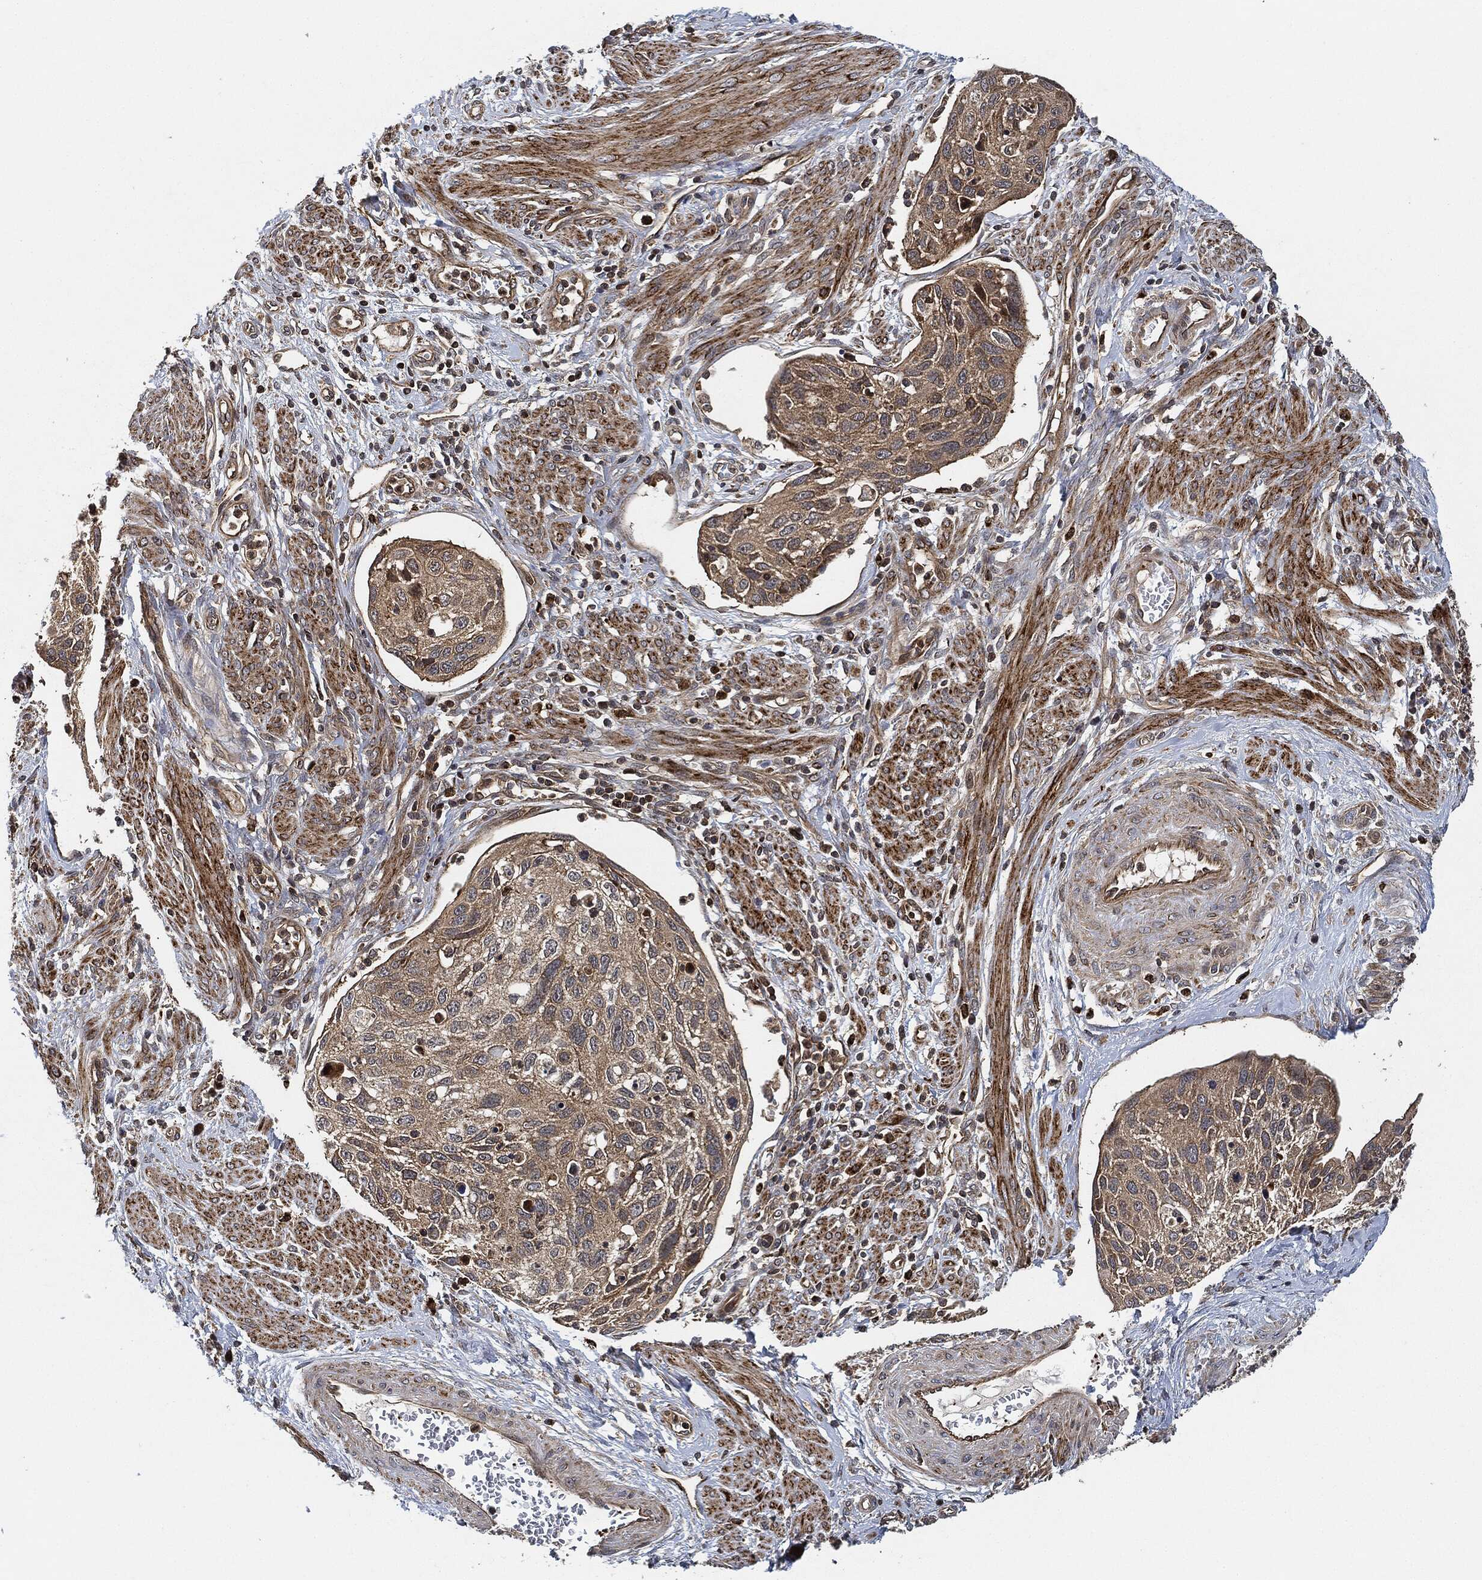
{"staining": {"intensity": "moderate", "quantity": "25%-75%", "location": "cytoplasmic/membranous"}, "tissue": "cervical cancer", "cell_type": "Tumor cells", "image_type": "cancer", "snomed": [{"axis": "morphology", "description": "Squamous cell carcinoma, NOS"}, {"axis": "topography", "description": "Cervix"}], "caption": "Moderate cytoplasmic/membranous expression is identified in approximately 25%-75% of tumor cells in cervical squamous cell carcinoma. Using DAB (3,3'-diaminobenzidine) (brown) and hematoxylin (blue) stains, captured at high magnification using brightfield microscopy.", "gene": "MAP3K3", "patient": {"sex": "female", "age": 70}}